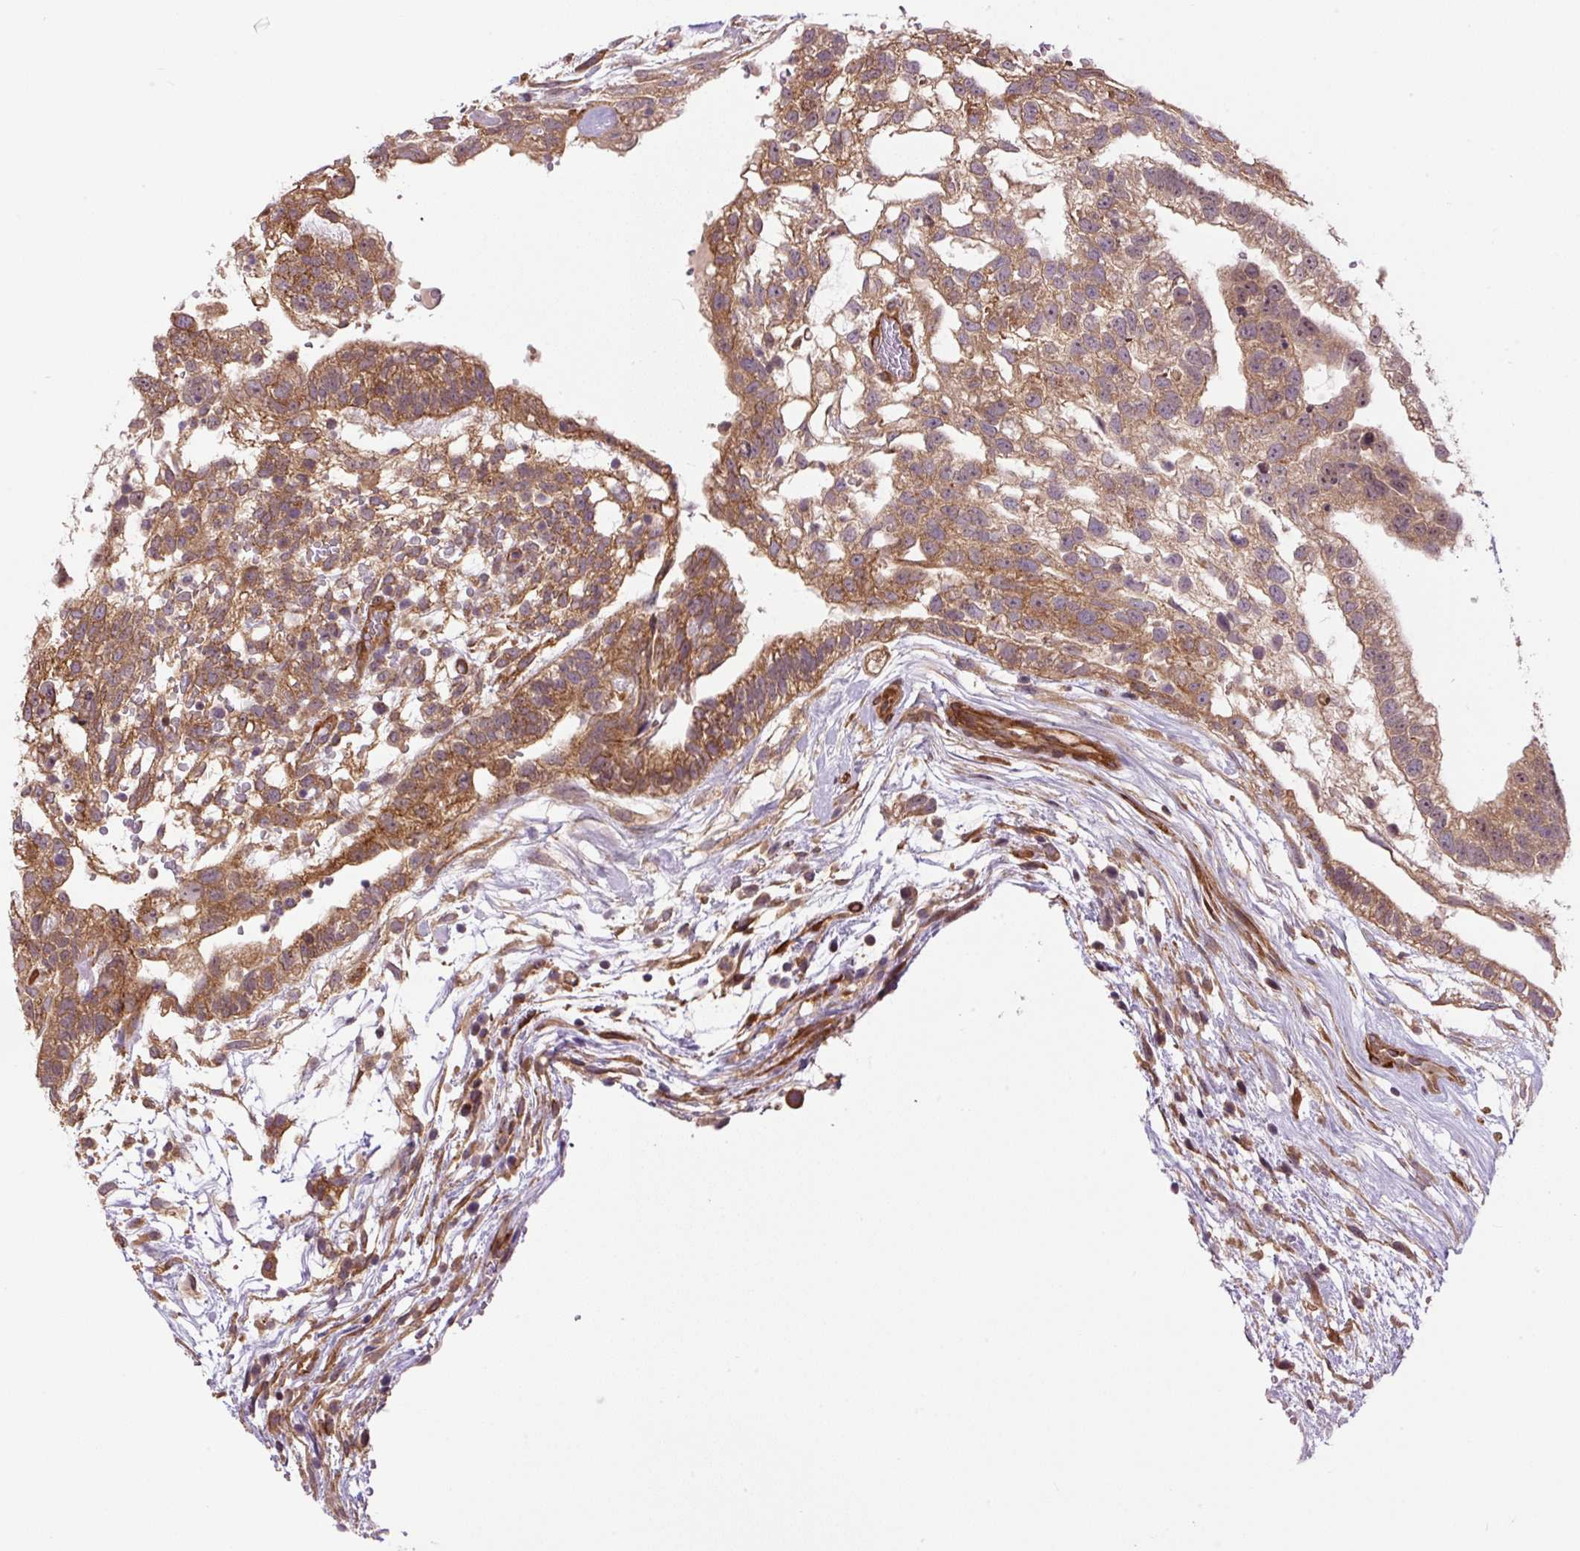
{"staining": {"intensity": "moderate", "quantity": ">75%", "location": "cytoplasmic/membranous"}, "tissue": "testis cancer", "cell_type": "Tumor cells", "image_type": "cancer", "snomed": [{"axis": "morphology", "description": "Carcinoma, Embryonal, NOS"}, {"axis": "topography", "description": "Testis"}], "caption": "DAB (3,3'-diaminobenzidine) immunohistochemical staining of human embryonal carcinoma (testis) displays moderate cytoplasmic/membranous protein positivity in approximately >75% of tumor cells.", "gene": "SEPTIN10", "patient": {"sex": "male", "age": 32}}